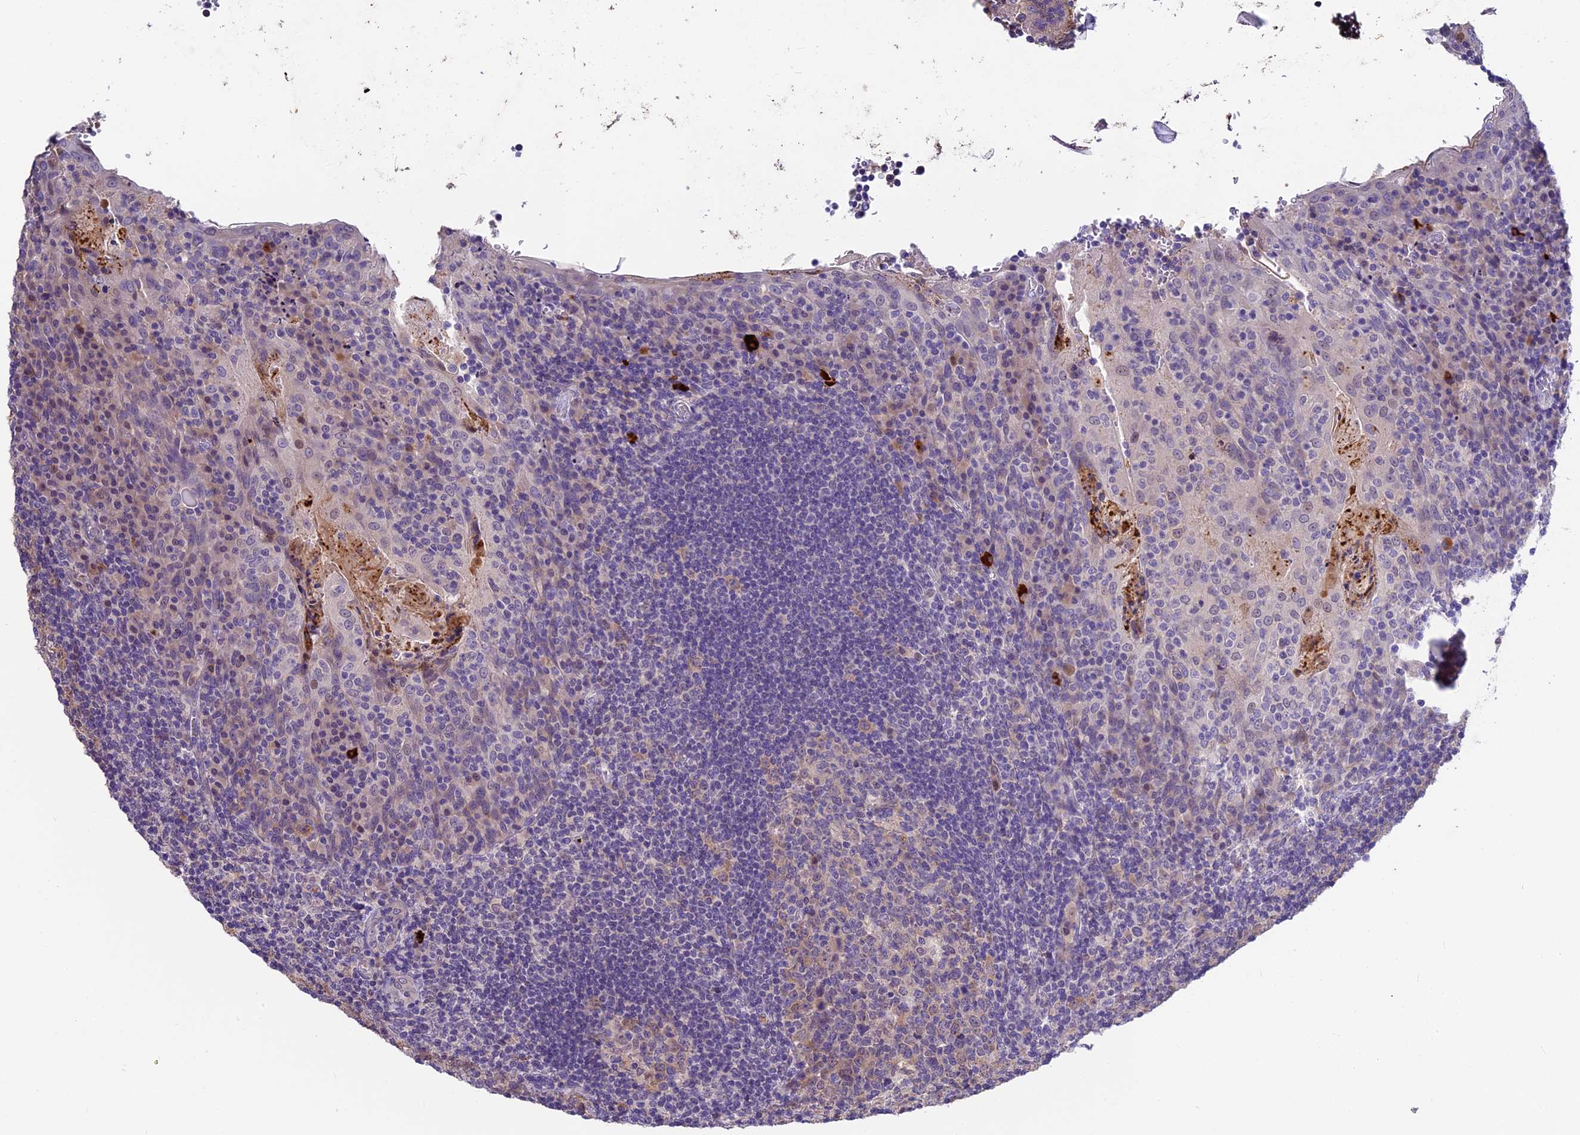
{"staining": {"intensity": "weak", "quantity": "<25%", "location": "cytoplasmic/membranous"}, "tissue": "tonsil", "cell_type": "Germinal center cells", "image_type": "normal", "snomed": [{"axis": "morphology", "description": "Normal tissue, NOS"}, {"axis": "topography", "description": "Tonsil"}], "caption": "IHC of unremarkable tonsil shows no staining in germinal center cells. The staining is performed using DAB (3,3'-diaminobenzidine) brown chromogen with nuclei counter-stained in using hematoxylin.", "gene": "BSCL2", "patient": {"sex": "male", "age": 17}}